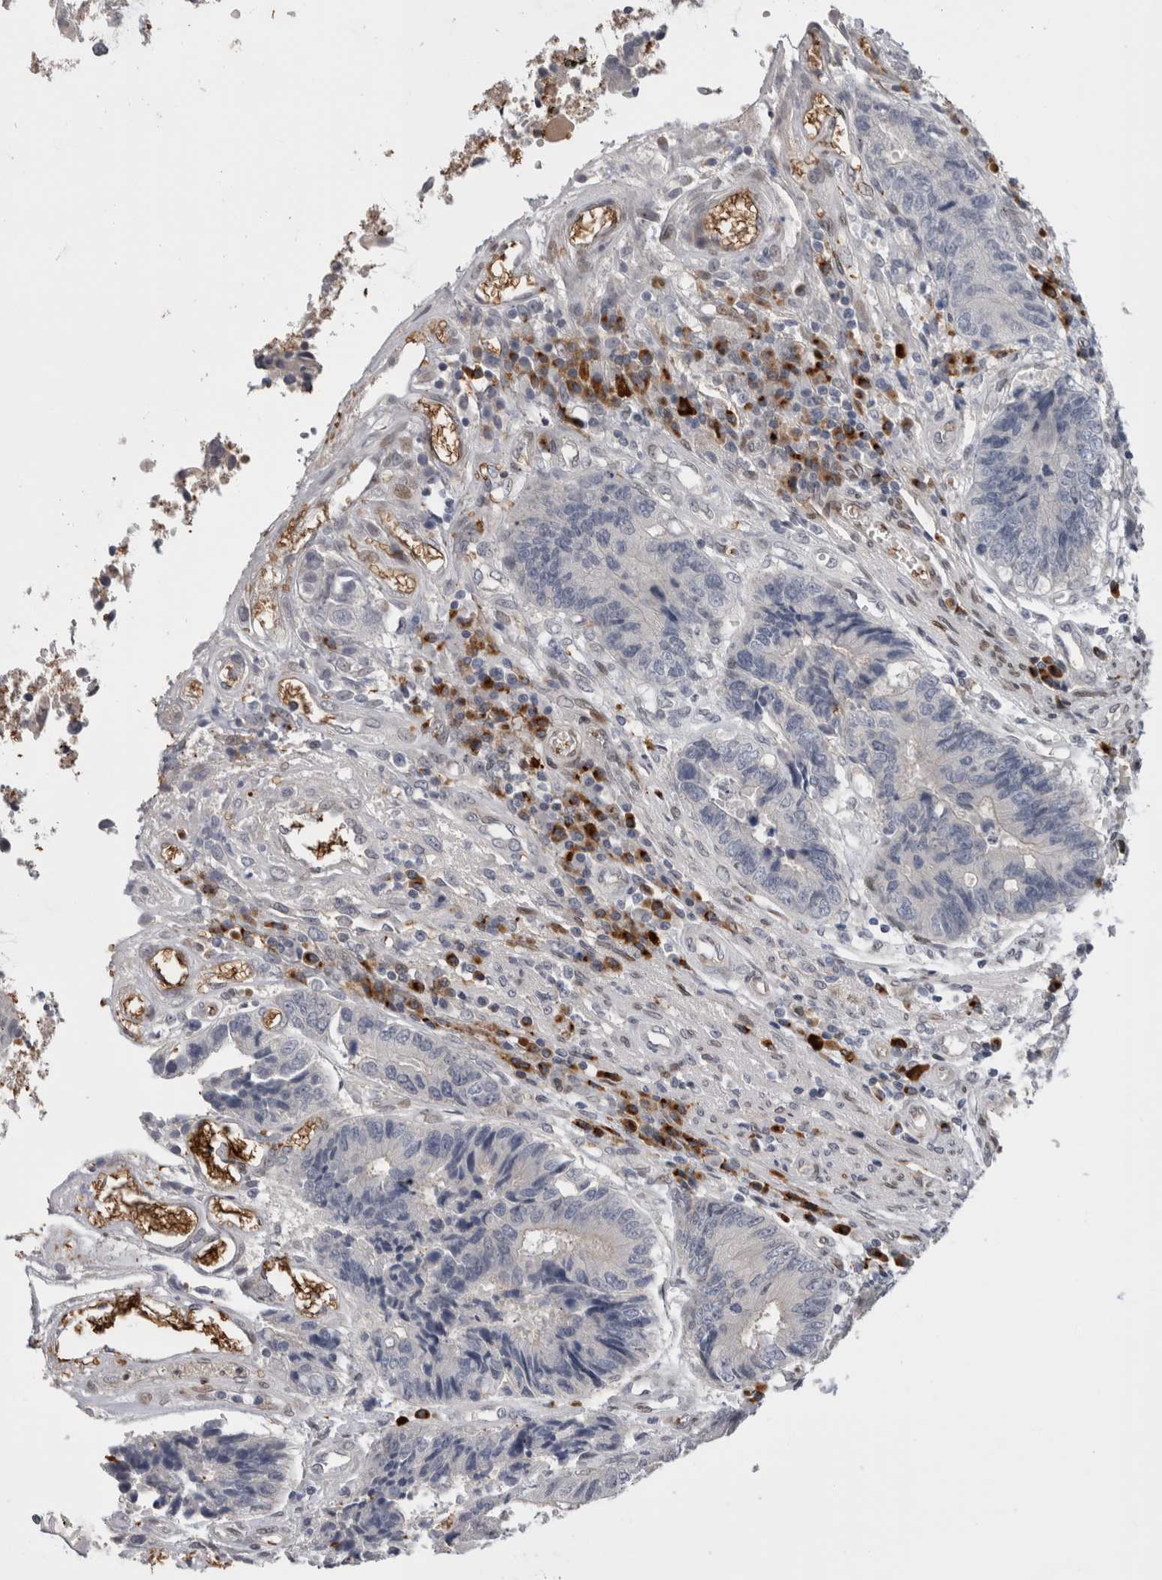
{"staining": {"intensity": "negative", "quantity": "none", "location": "none"}, "tissue": "colorectal cancer", "cell_type": "Tumor cells", "image_type": "cancer", "snomed": [{"axis": "morphology", "description": "Adenocarcinoma, NOS"}, {"axis": "topography", "description": "Rectum"}], "caption": "The IHC micrograph has no significant positivity in tumor cells of colorectal cancer tissue.", "gene": "DMTN", "patient": {"sex": "male", "age": 84}}